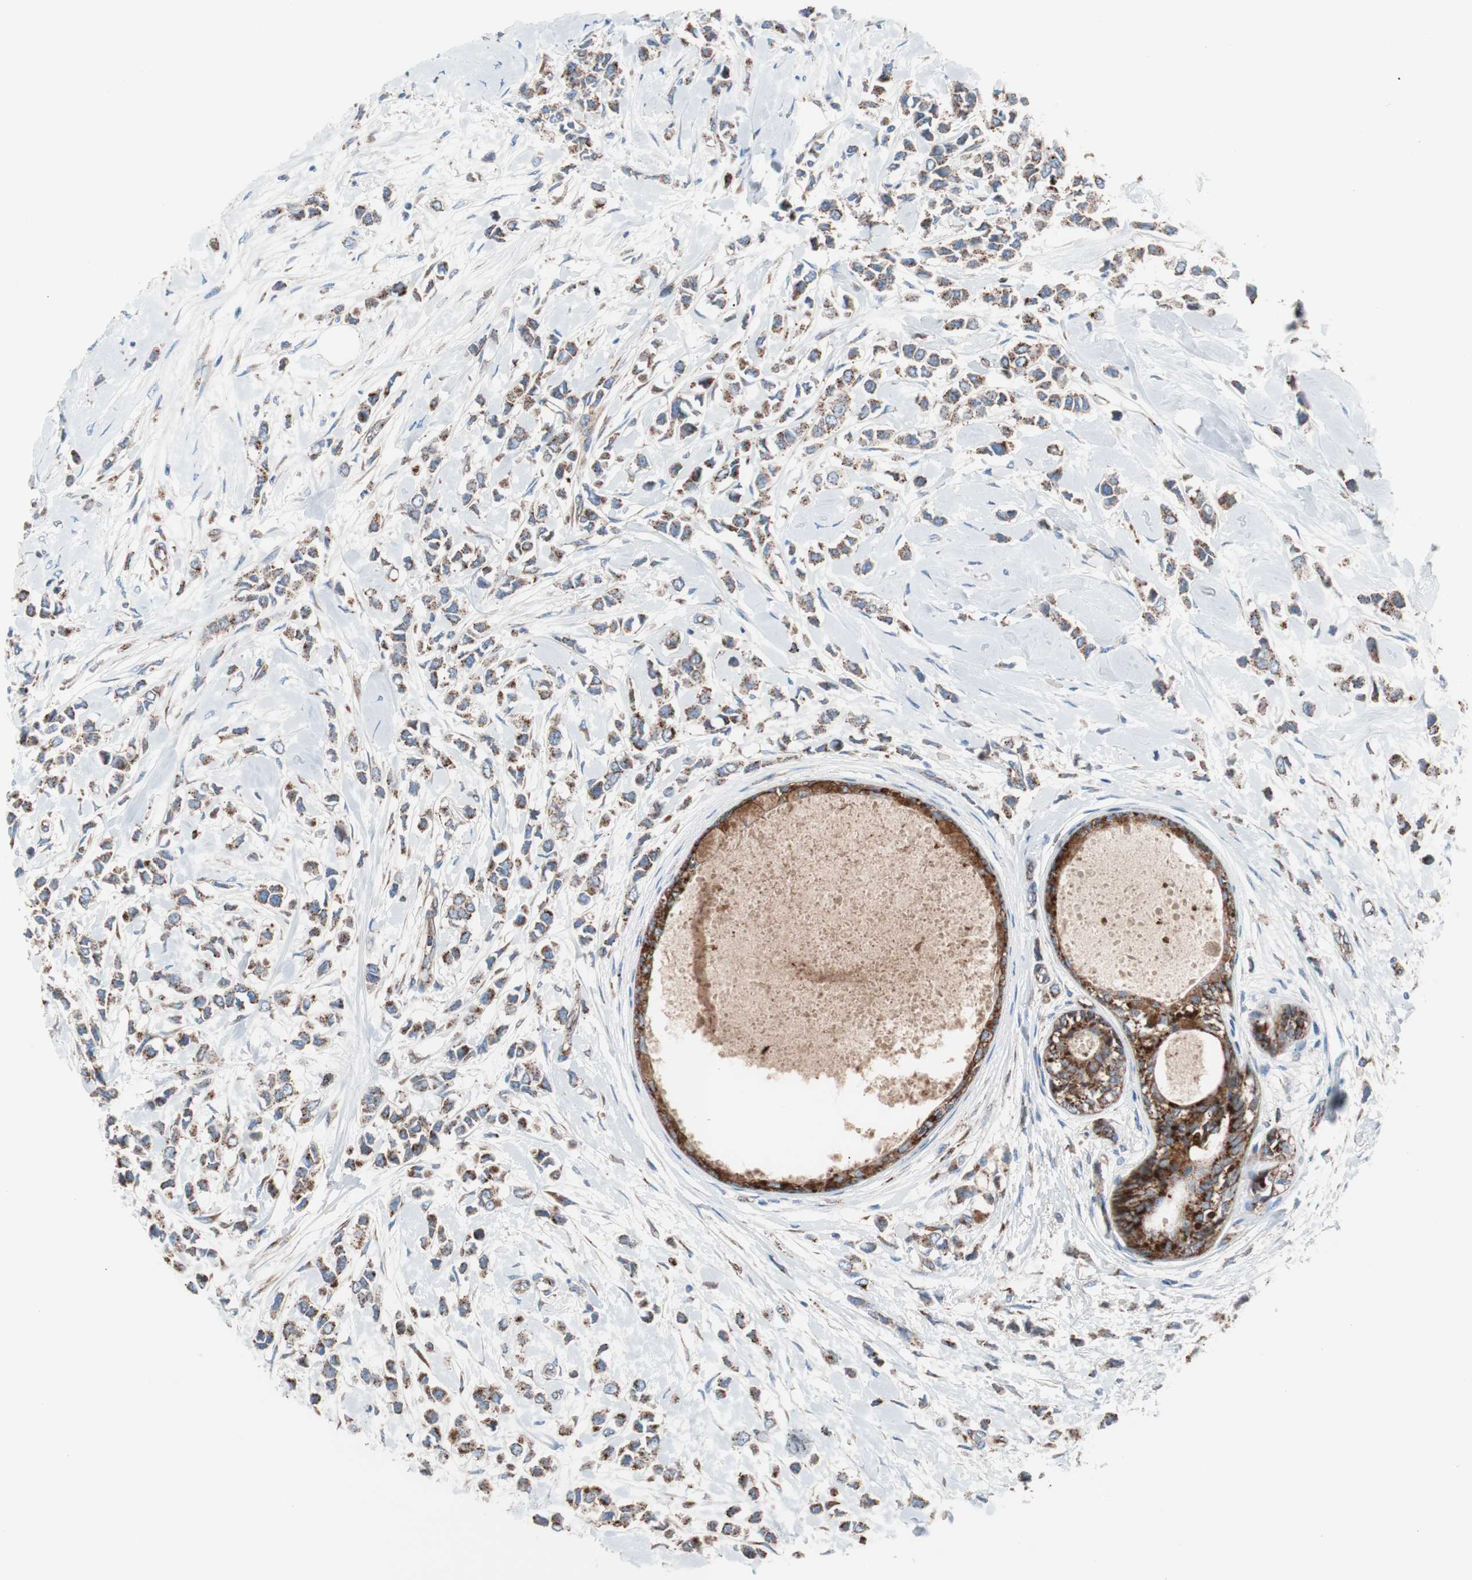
{"staining": {"intensity": "weak", "quantity": ">75%", "location": "cytoplasmic/membranous"}, "tissue": "breast cancer", "cell_type": "Tumor cells", "image_type": "cancer", "snomed": [{"axis": "morphology", "description": "Lobular carcinoma"}, {"axis": "topography", "description": "Breast"}], "caption": "Protein expression analysis of human lobular carcinoma (breast) reveals weak cytoplasmic/membranous staining in about >75% of tumor cells. (DAB IHC, brown staining for protein, blue staining for nuclei).", "gene": "FLOT2", "patient": {"sex": "female", "age": 51}}